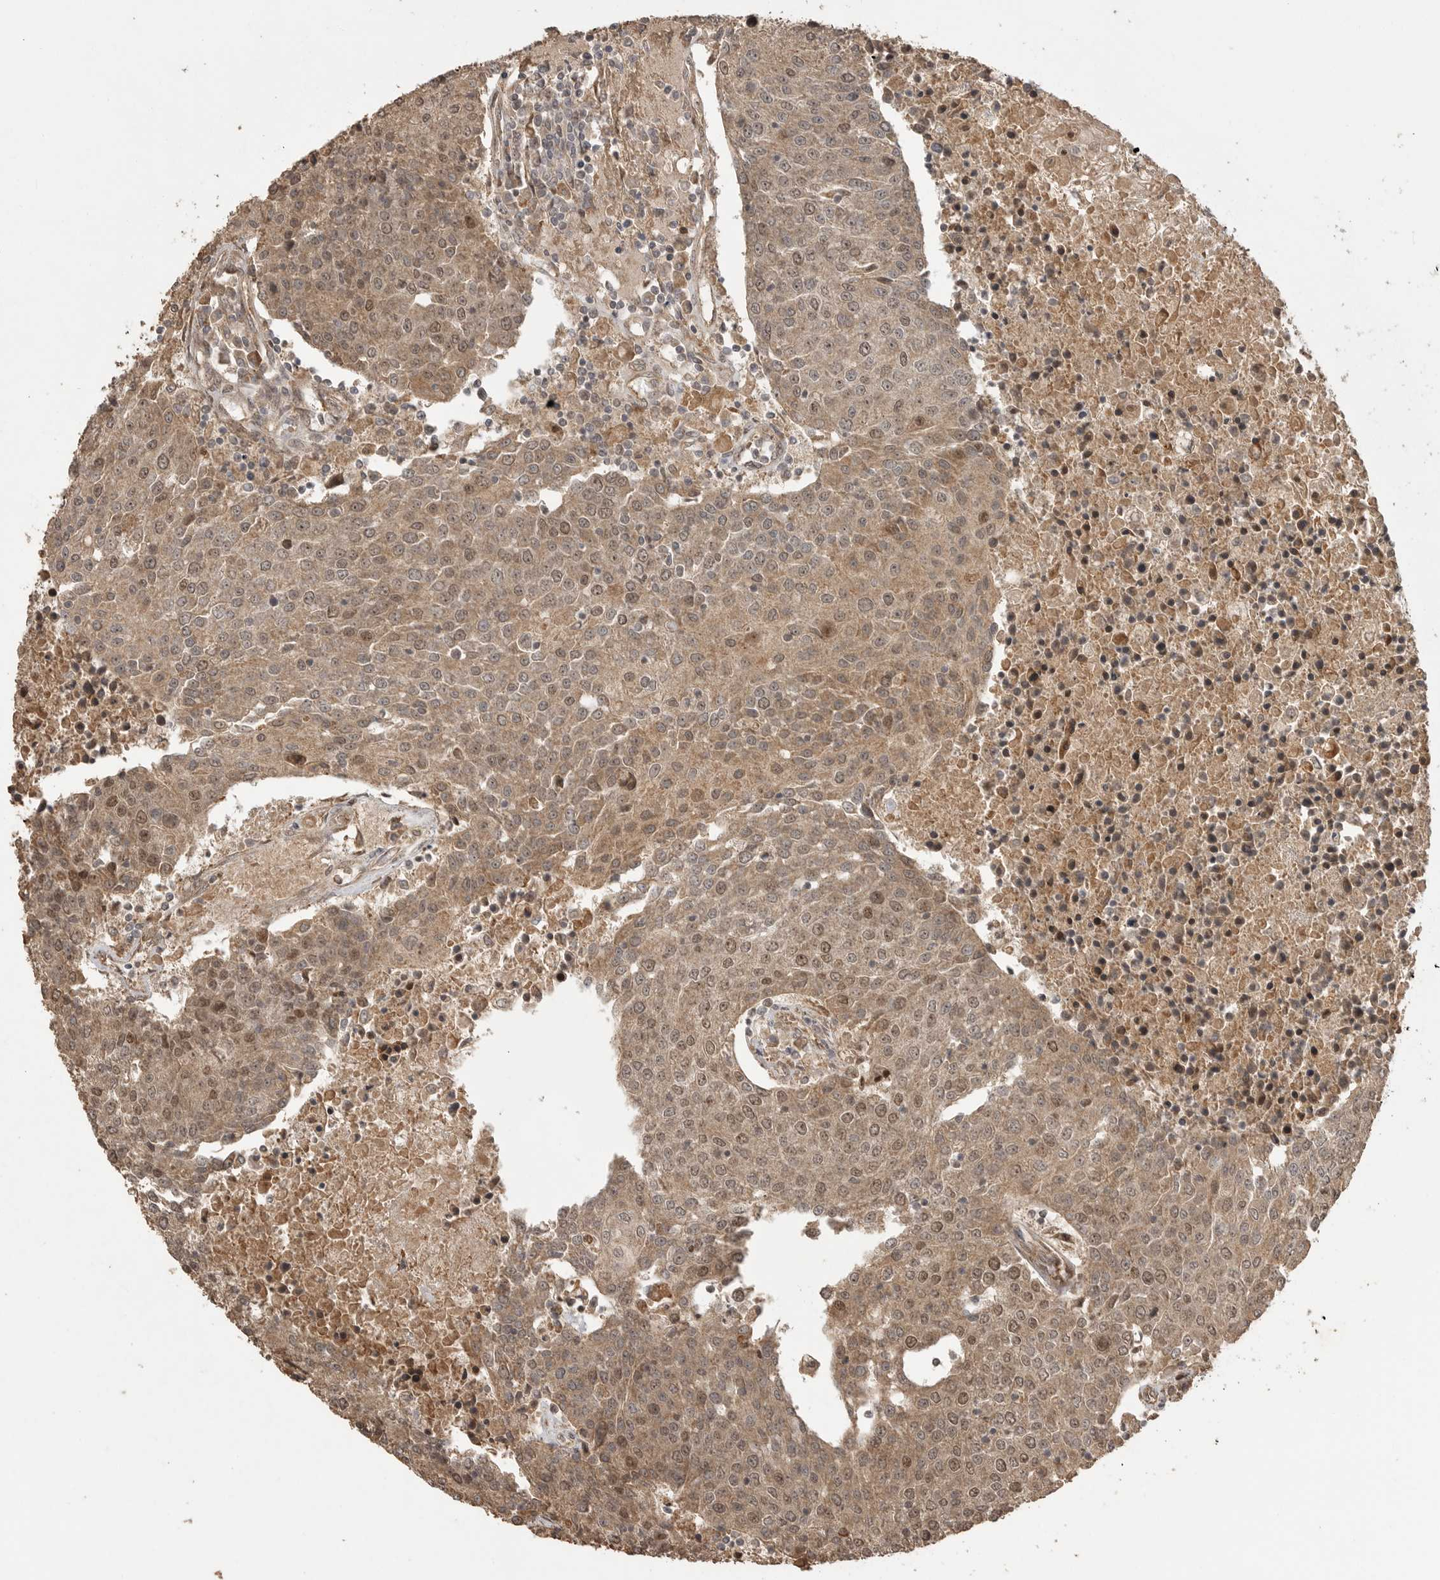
{"staining": {"intensity": "moderate", "quantity": ">75%", "location": "cytoplasmic/membranous,nuclear"}, "tissue": "urothelial cancer", "cell_type": "Tumor cells", "image_type": "cancer", "snomed": [{"axis": "morphology", "description": "Urothelial carcinoma, High grade"}, {"axis": "topography", "description": "Urinary bladder"}], "caption": "Immunohistochemistry photomicrograph of human urothelial cancer stained for a protein (brown), which exhibits medium levels of moderate cytoplasmic/membranous and nuclear positivity in approximately >75% of tumor cells.", "gene": "BOC", "patient": {"sex": "female", "age": 85}}